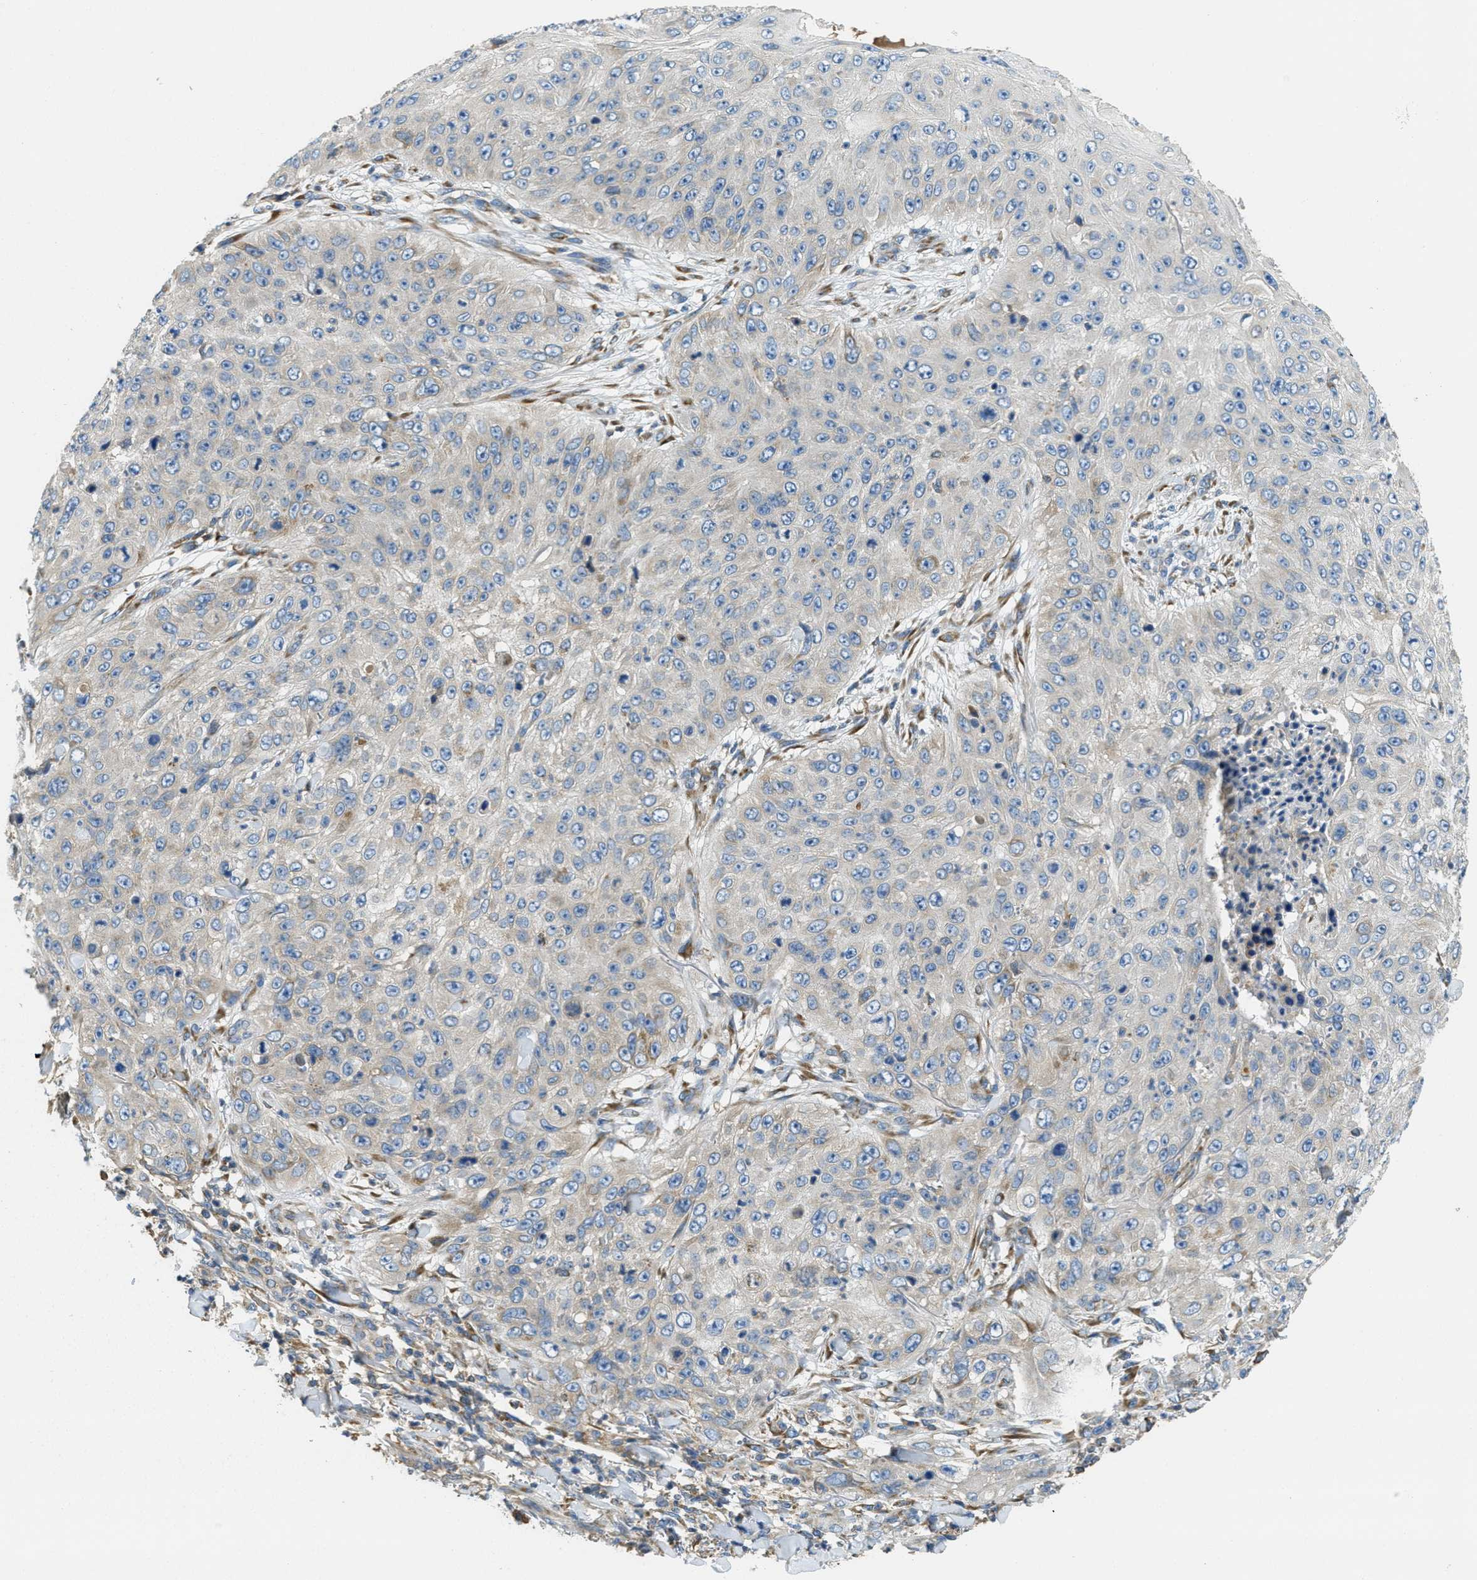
{"staining": {"intensity": "negative", "quantity": "none", "location": "none"}, "tissue": "skin cancer", "cell_type": "Tumor cells", "image_type": "cancer", "snomed": [{"axis": "morphology", "description": "Squamous cell carcinoma, NOS"}, {"axis": "topography", "description": "Skin"}], "caption": "This histopathology image is of skin cancer stained with immunohistochemistry to label a protein in brown with the nuclei are counter-stained blue. There is no expression in tumor cells. (Stains: DAB immunohistochemistry with hematoxylin counter stain, Microscopy: brightfield microscopy at high magnification).", "gene": "SSR1", "patient": {"sex": "female", "age": 80}}